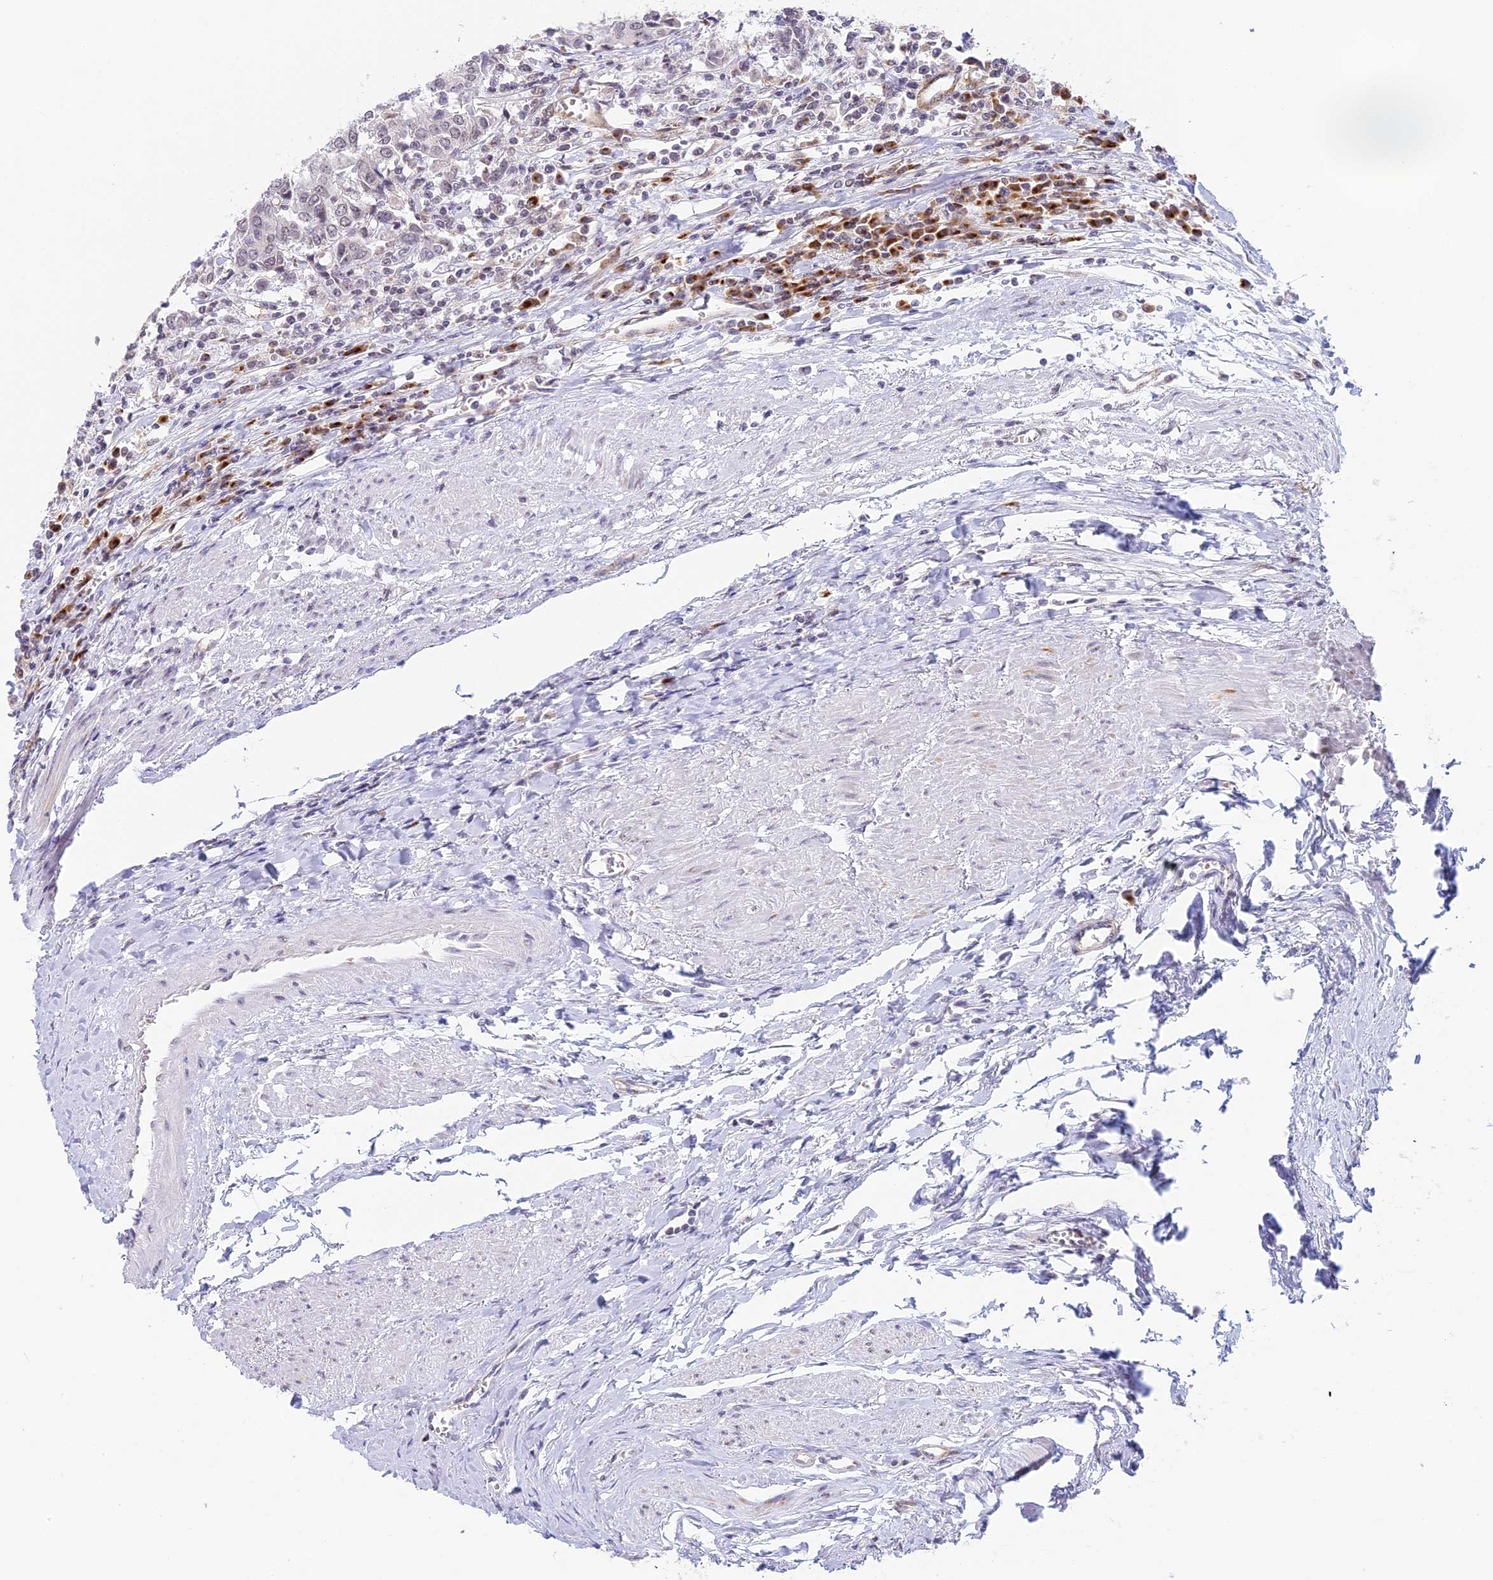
{"staining": {"intensity": "negative", "quantity": "none", "location": "none"}, "tissue": "urothelial cancer", "cell_type": "Tumor cells", "image_type": "cancer", "snomed": [{"axis": "morphology", "description": "Urothelial carcinoma, High grade"}, {"axis": "topography", "description": "Urinary bladder"}], "caption": "Immunohistochemistry (IHC) histopathology image of neoplastic tissue: high-grade urothelial carcinoma stained with DAB (3,3'-diaminobenzidine) shows no significant protein positivity in tumor cells.", "gene": "HEATR5B", "patient": {"sex": "female", "age": 85}}